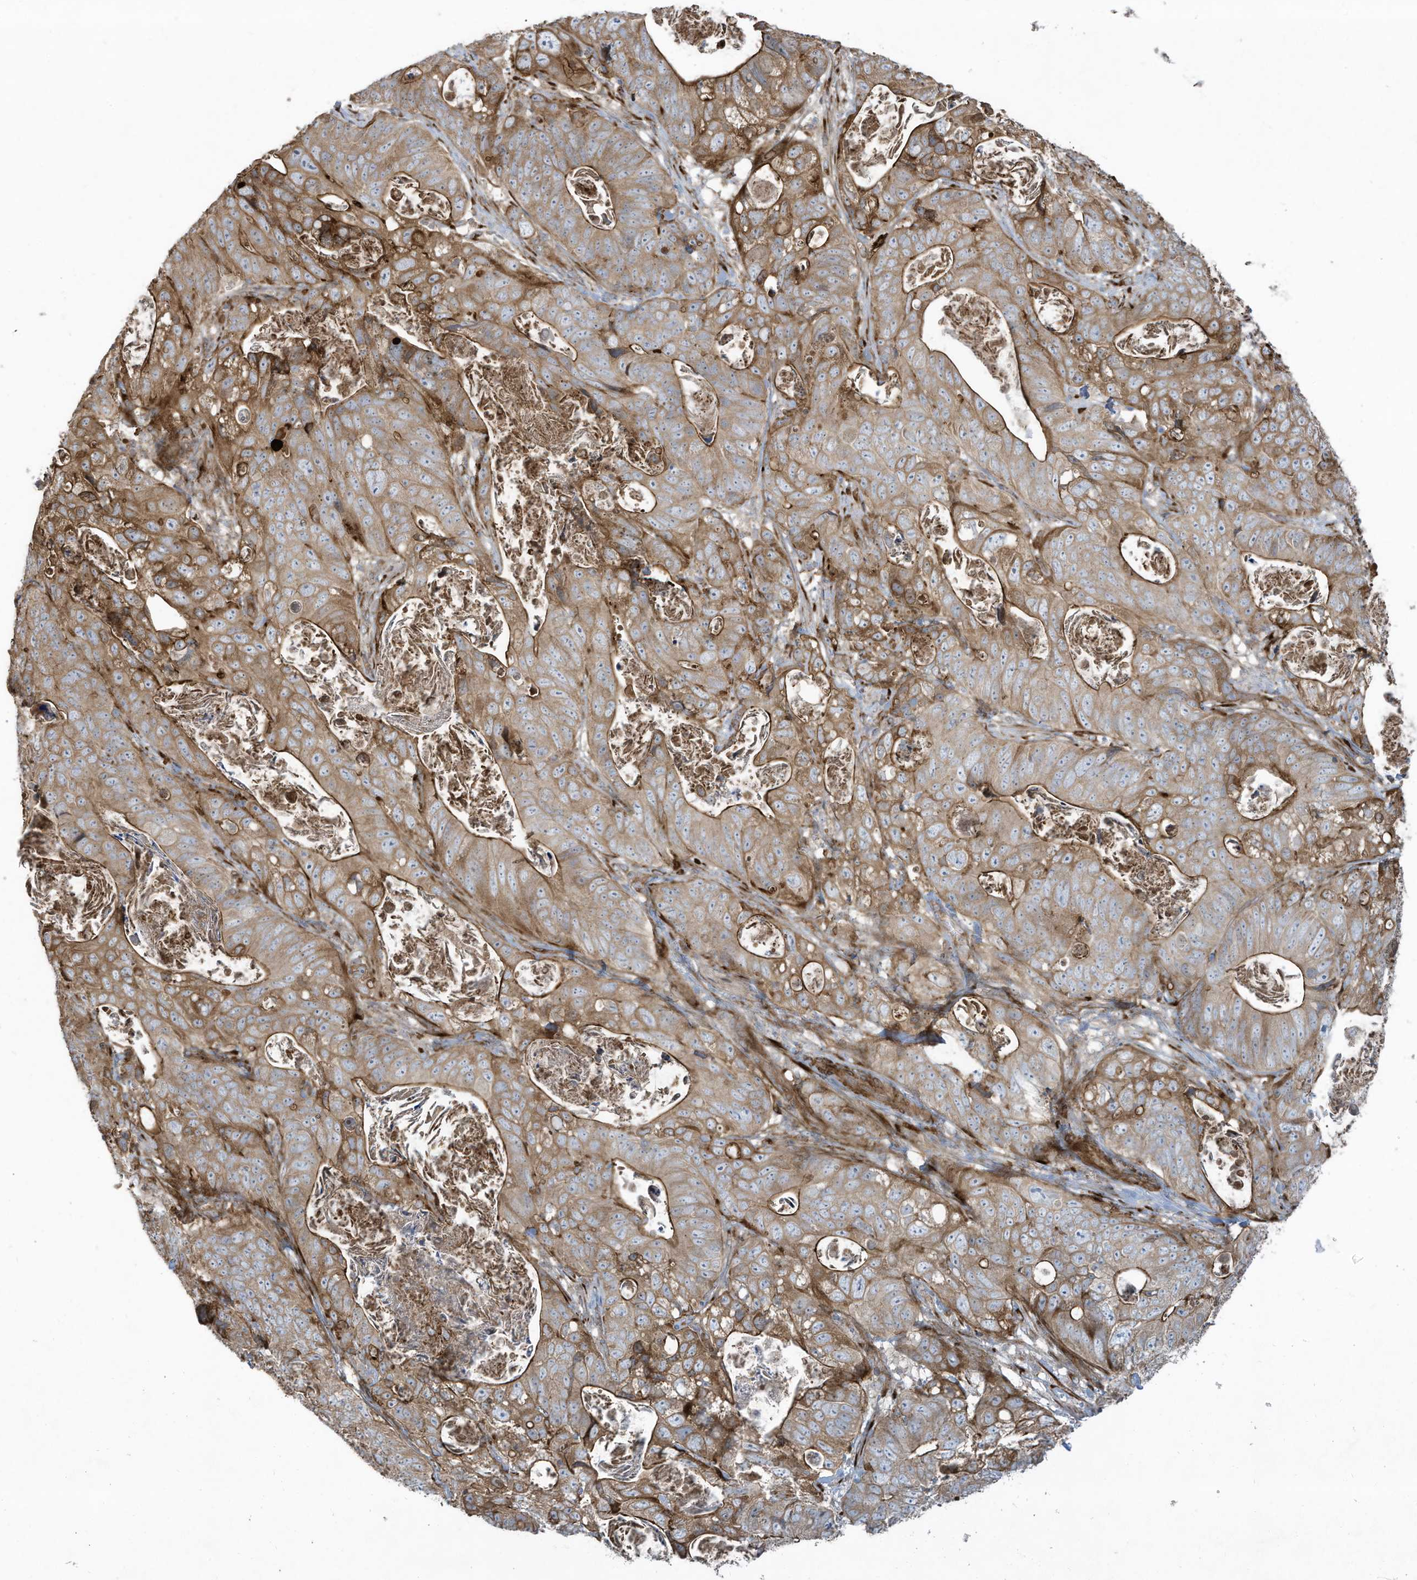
{"staining": {"intensity": "moderate", "quantity": ">75%", "location": "cytoplasmic/membranous"}, "tissue": "stomach cancer", "cell_type": "Tumor cells", "image_type": "cancer", "snomed": [{"axis": "morphology", "description": "Normal tissue, NOS"}, {"axis": "morphology", "description": "Adenocarcinoma, NOS"}, {"axis": "topography", "description": "Stomach"}], "caption": "Human stomach cancer (adenocarcinoma) stained for a protein (brown) demonstrates moderate cytoplasmic/membranous positive staining in about >75% of tumor cells.", "gene": "DDIT4", "patient": {"sex": "female", "age": 89}}